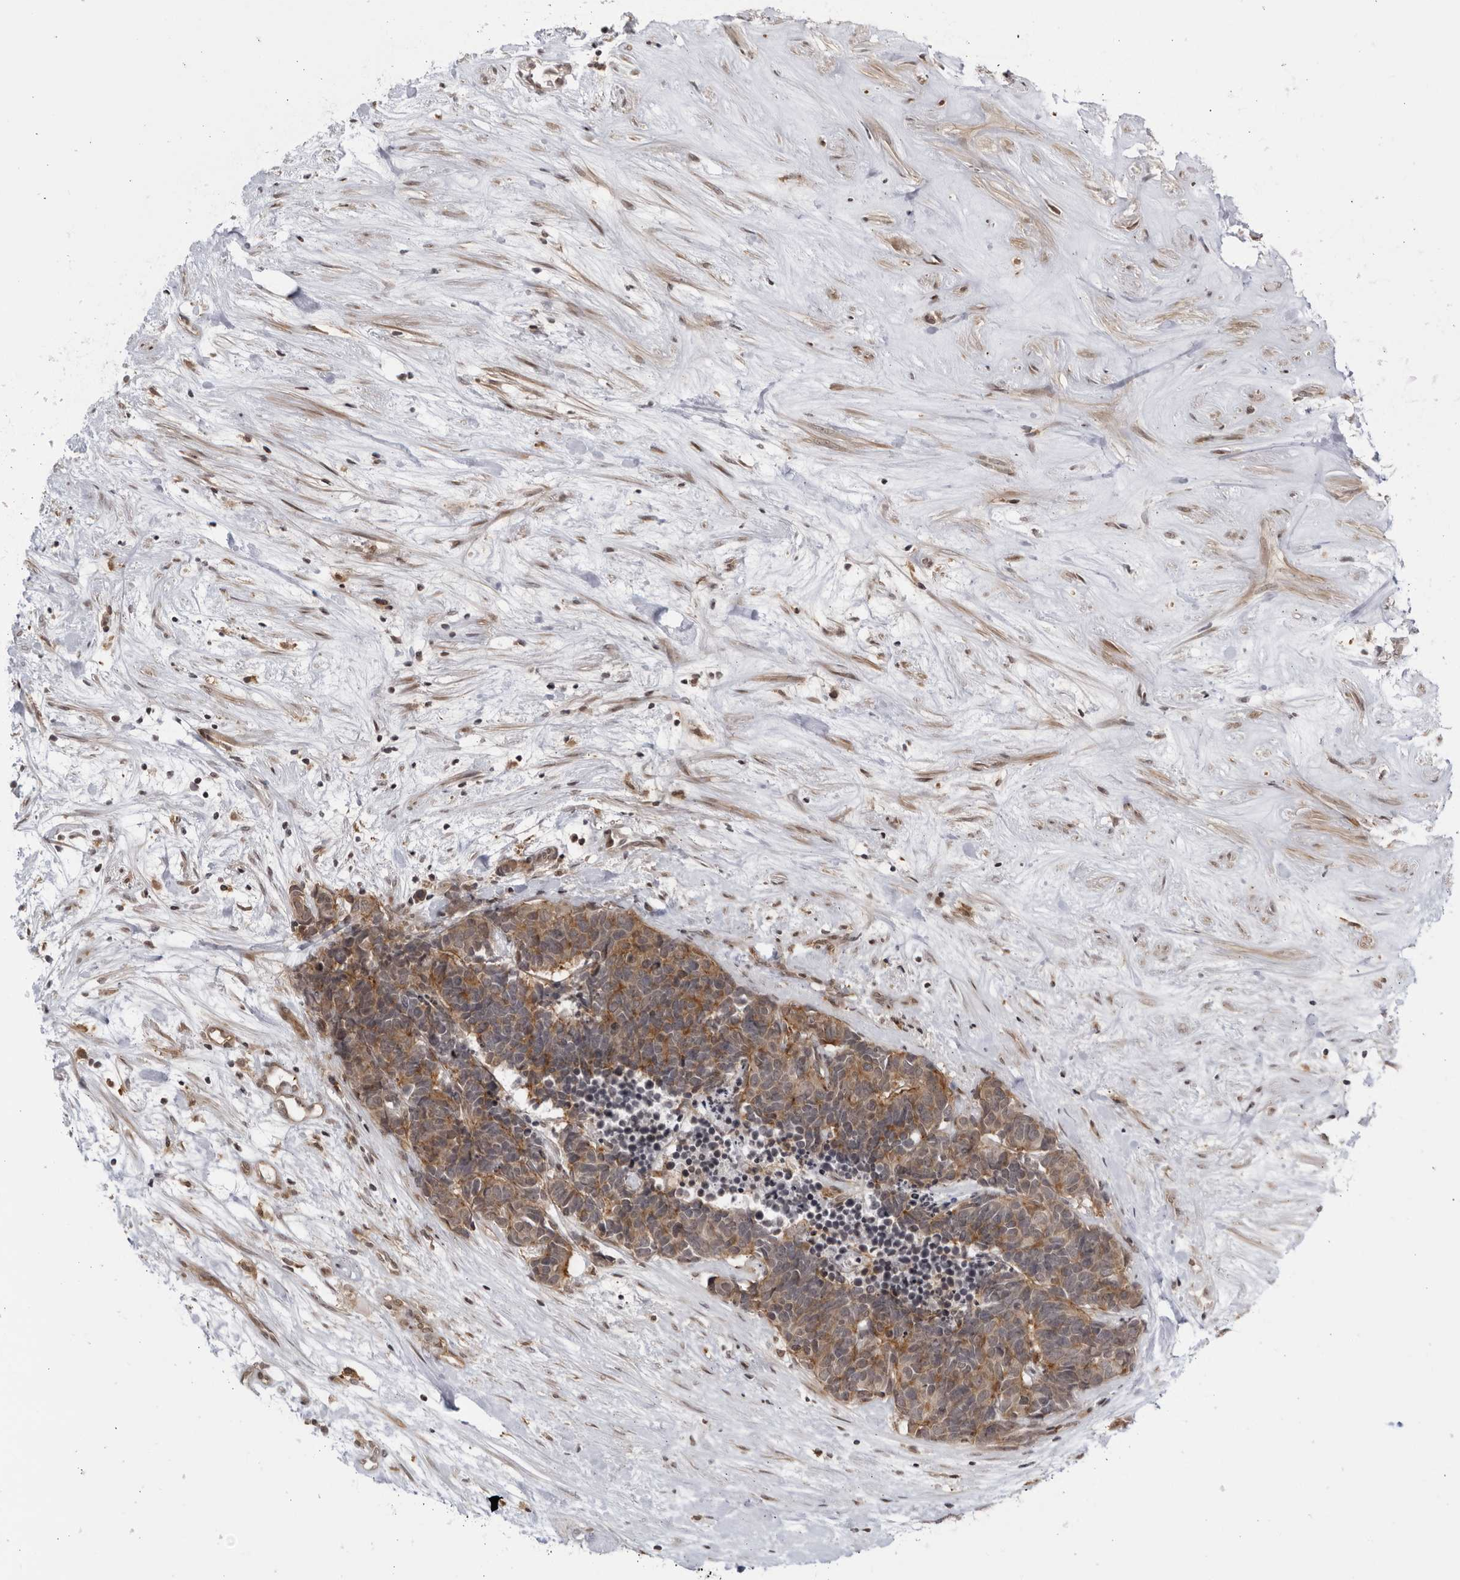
{"staining": {"intensity": "moderate", "quantity": ">75%", "location": "cytoplasmic/membranous"}, "tissue": "carcinoid", "cell_type": "Tumor cells", "image_type": "cancer", "snomed": [{"axis": "morphology", "description": "Carcinoma, NOS"}, {"axis": "morphology", "description": "Carcinoid, malignant, NOS"}, {"axis": "topography", "description": "Urinary bladder"}], "caption": "Human carcinoma stained with a brown dye reveals moderate cytoplasmic/membranous positive positivity in about >75% of tumor cells.", "gene": "DTL", "patient": {"sex": "male", "age": 57}}